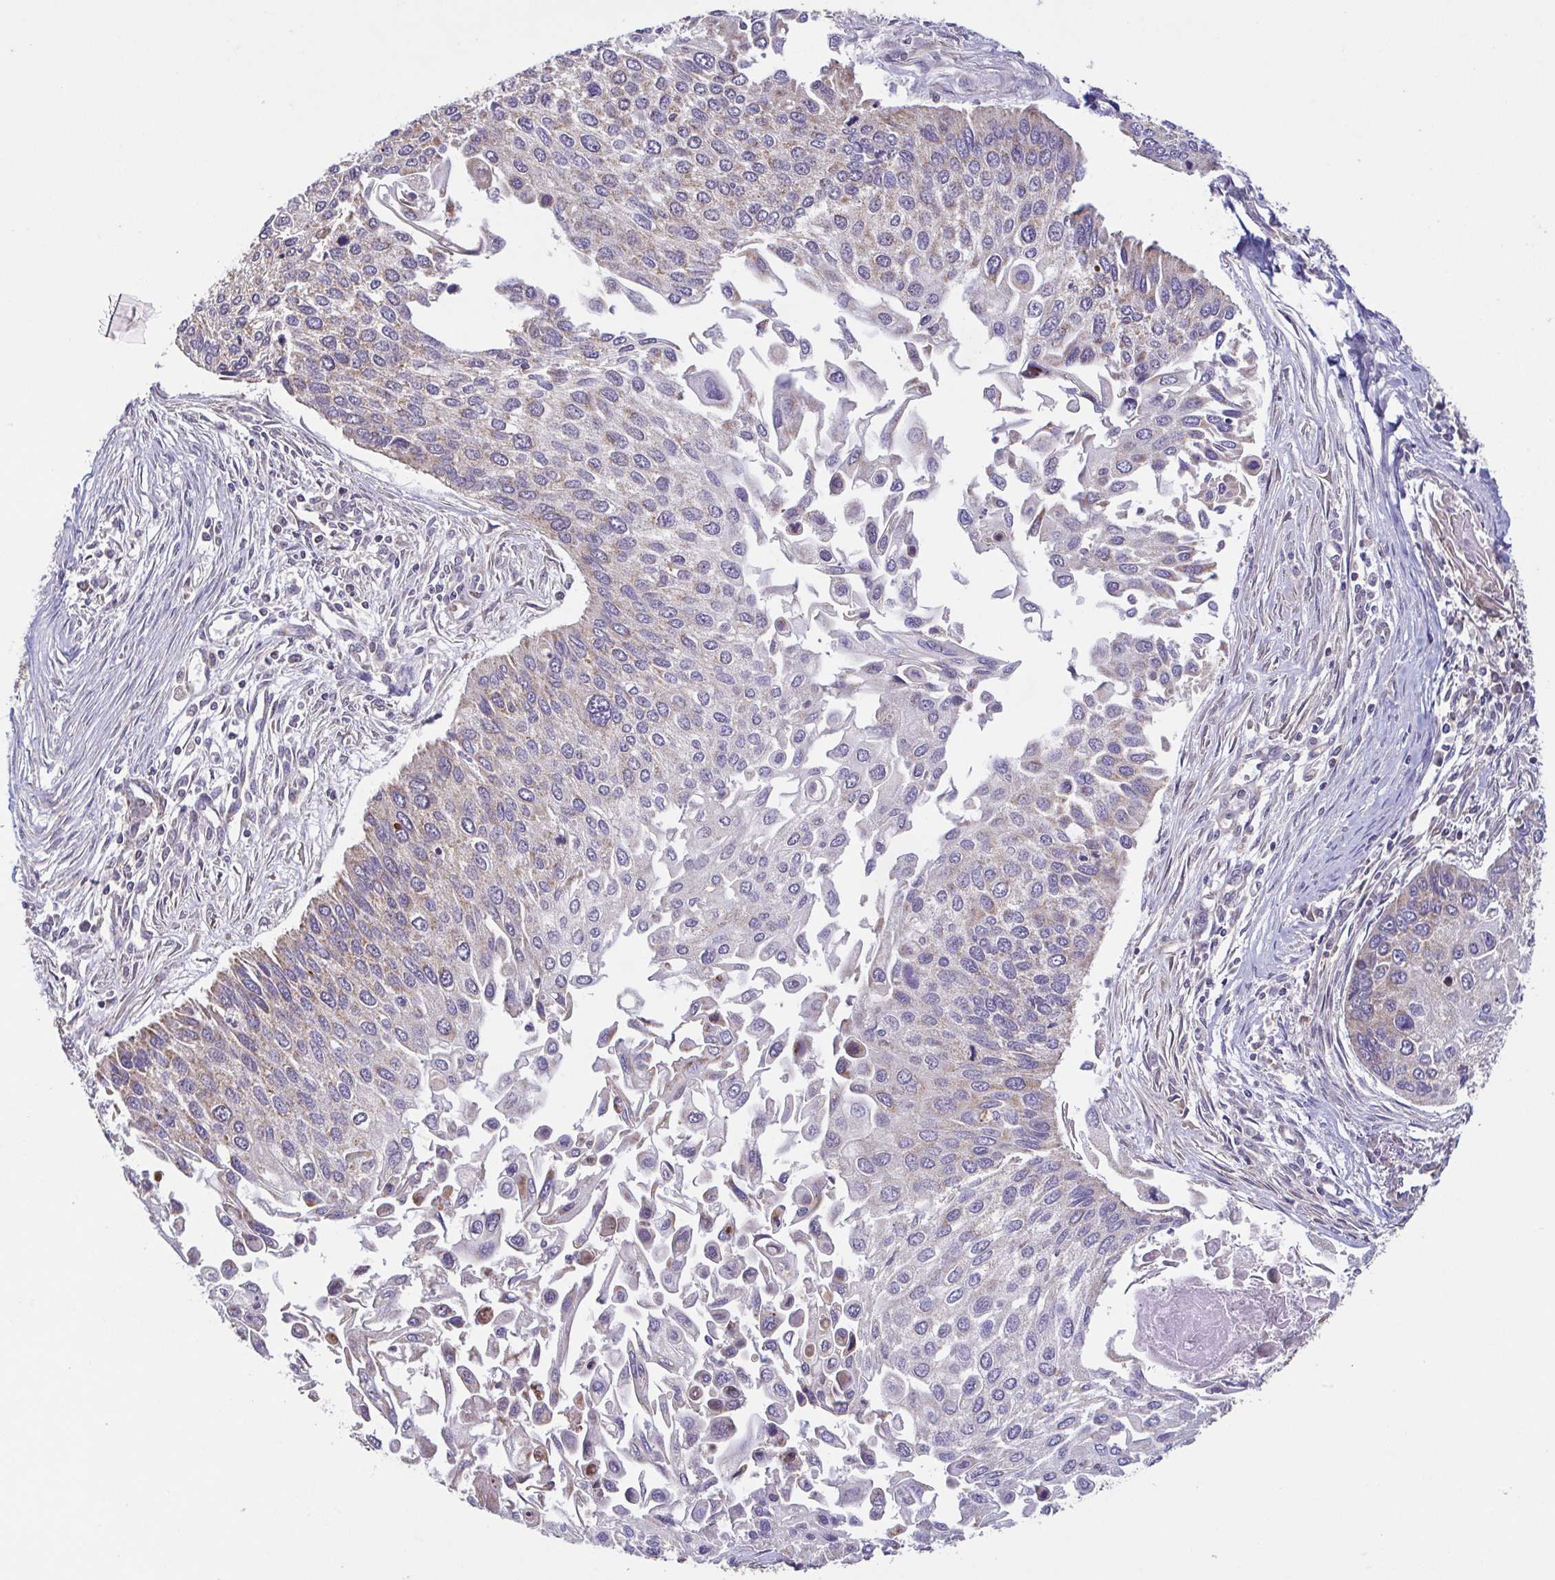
{"staining": {"intensity": "weak", "quantity": "25%-75%", "location": "cytoplasmic/membranous"}, "tissue": "lung cancer", "cell_type": "Tumor cells", "image_type": "cancer", "snomed": [{"axis": "morphology", "description": "Squamous cell carcinoma, NOS"}, {"axis": "morphology", "description": "Squamous cell carcinoma, metastatic, NOS"}, {"axis": "topography", "description": "Lung"}], "caption": "Weak cytoplasmic/membranous protein positivity is identified in about 25%-75% of tumor cells in lung cancer.", "gene": "DIP2B", "patient": {"sex": "male", "age": 63}}